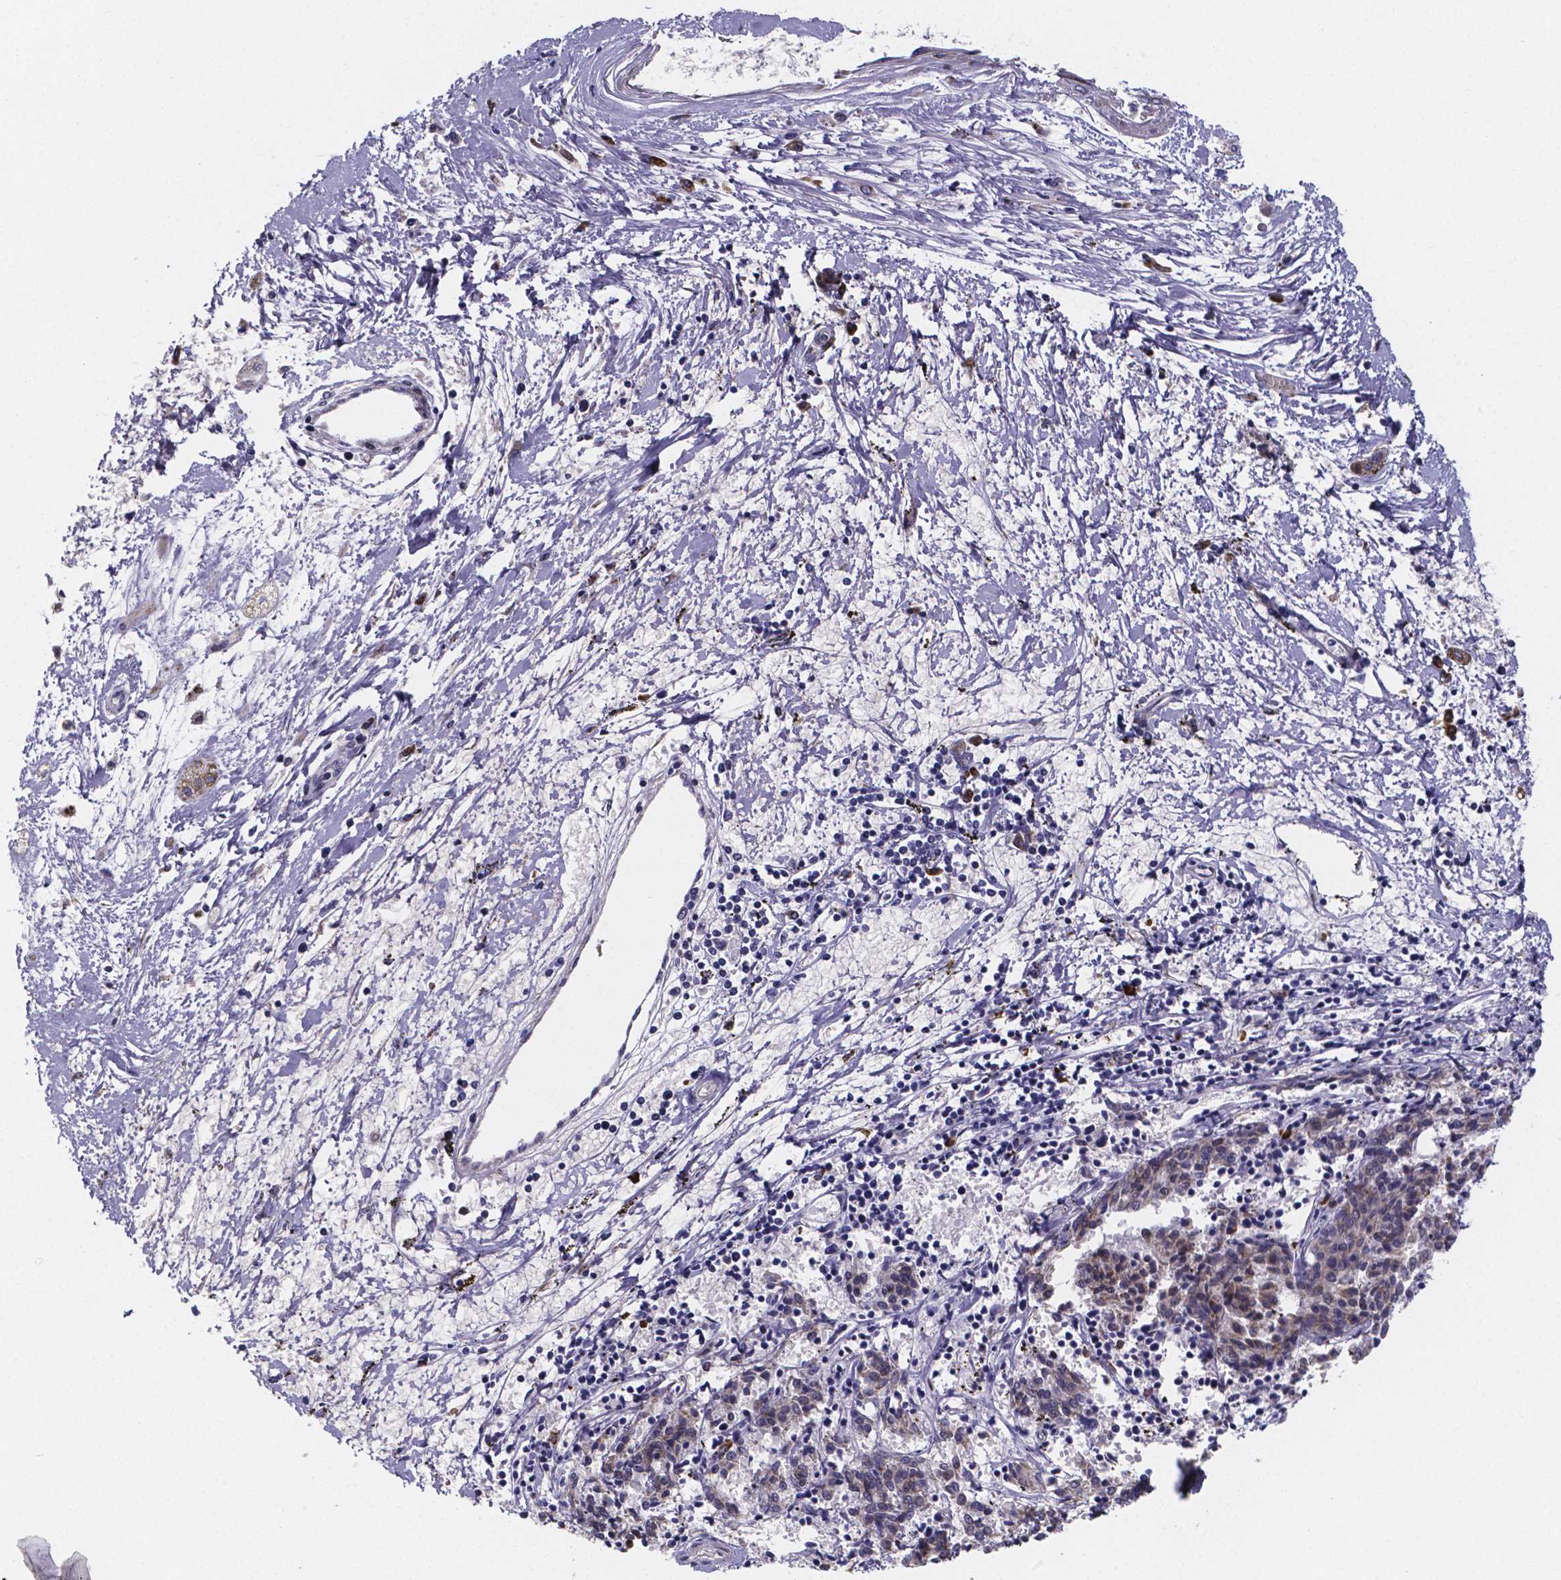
{"staining": {"intensity": "negative", "quantity": "none", "location": "none"}, "tissue": "melanoma", "cell_type": "Tumor cells", "image_type": "cancer", "snomed": [{"axis": "morphology", "description": "Malignant melanoma, NOS"}, {"axis": "topography", "description": "Skin"}], "caption": "Immunohistochemical staining of human malignant melanoma displays no significant expression in tumor cells.", "gene": "GABRA3", "patient": {"sex": "female", "age": 72}}